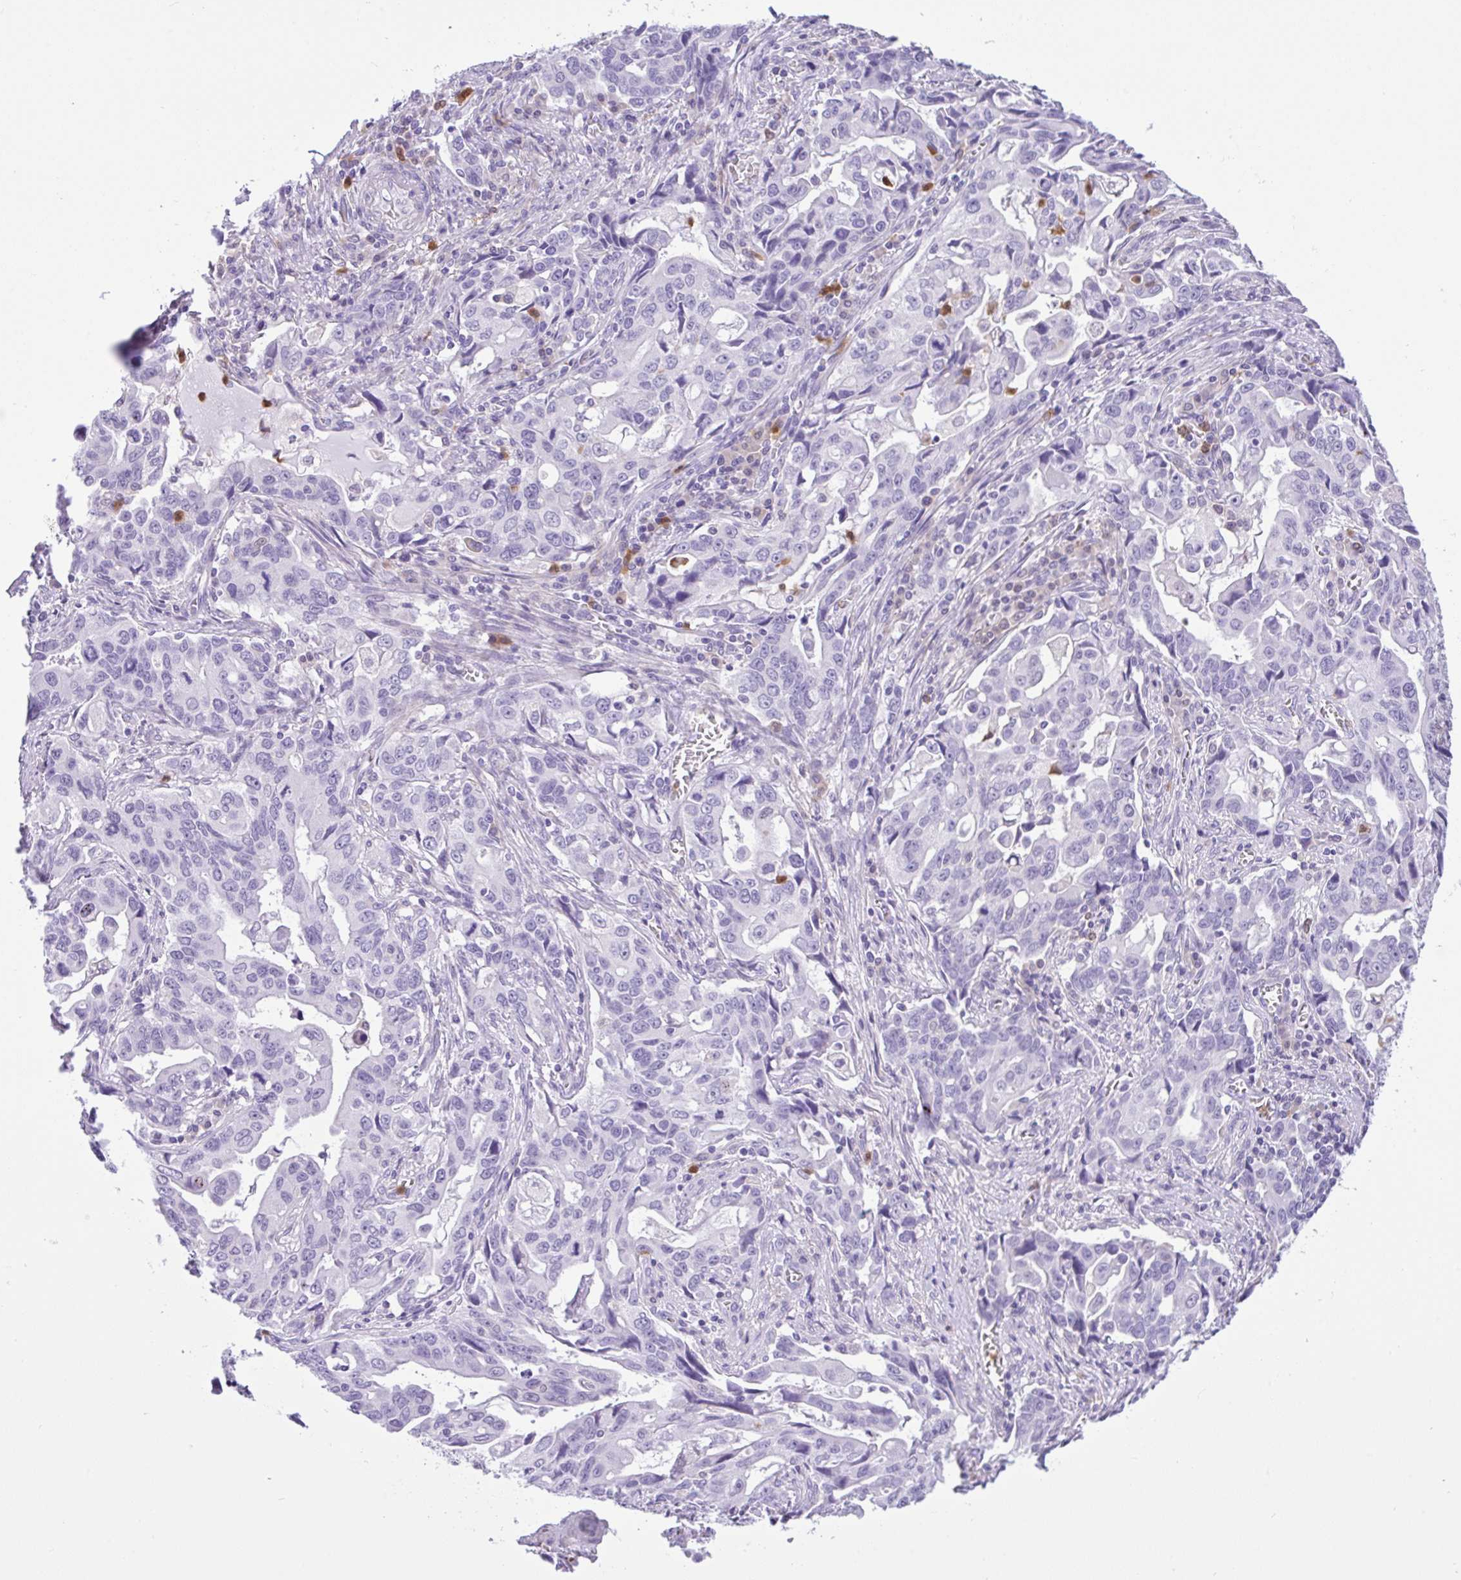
{"staining": {"intensity": "negative", "quantity": "none", "location": "none"}, "tissue": "stomach cancer", "cell_type": "Tumor cells", "image_type": "cancer", "snomed": [{"axis": "morphology", "description": "Adenocarcinoma, NOS"}, {"axis": "topography", "description": "Stomach, upper"}], "caption": "DAB (3,3'-diaminobenzidine) immunohistochemical staining of stomach cancer (adenocarcinoma) demonstrates no significant positivity in tumor cells.", "gene": "NCF1", "patient": {"sex": "male", "age": 85}}